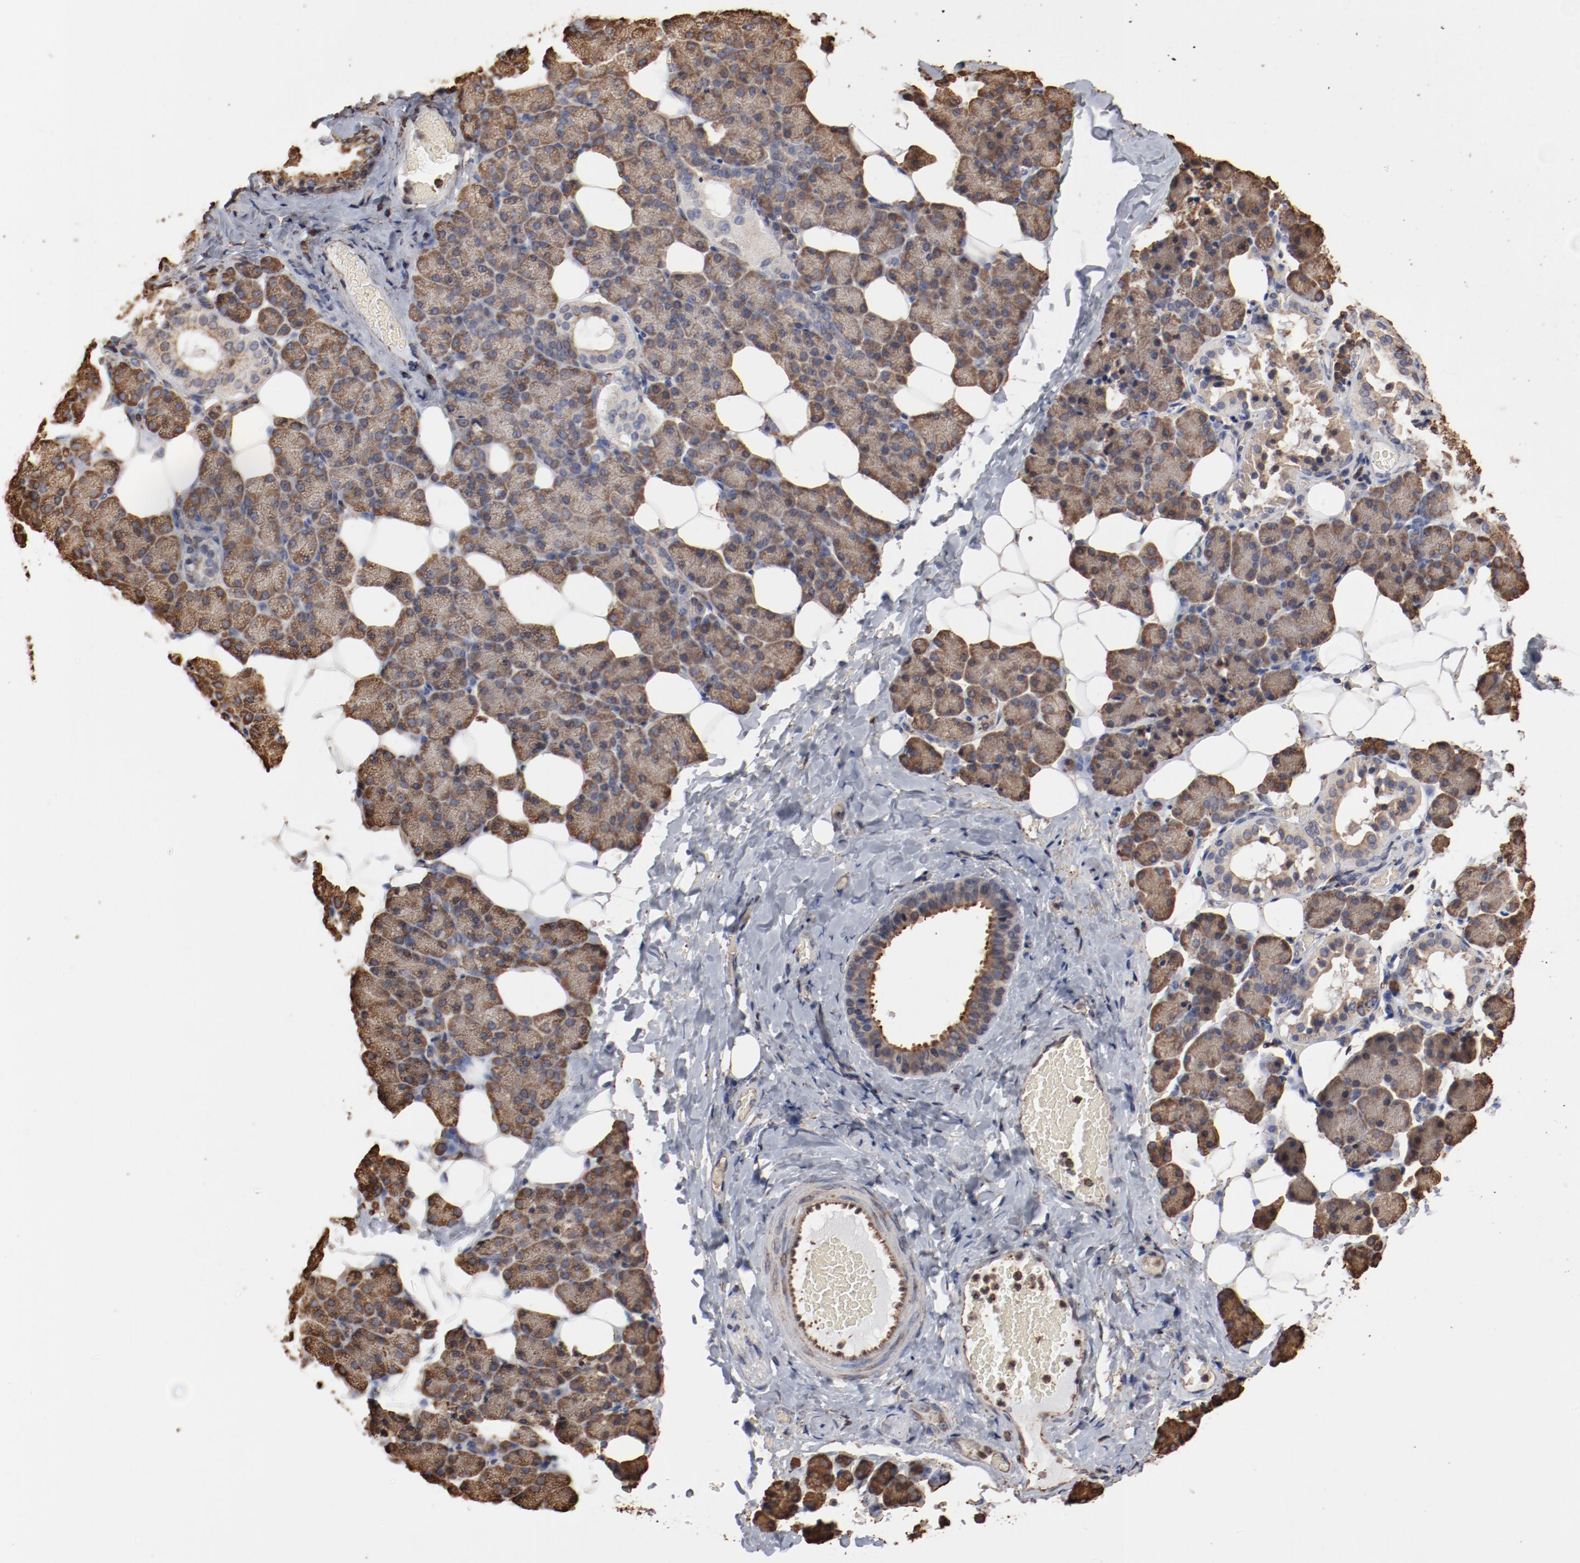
{"staining": {"intensity": "moderate", "quantity": ">75%", "location": "cytoplasmic/membranous"}, "tissue": "salivary gland", "cell_type": "Glandular cells", "image_type": "normal", "snomed": [{"axis": "morphology", "description": "Normal tissue, NOS"}, {"axis": "topography", "description": "Lymph node"}, {"axis": "topography", "description": "Salivary gland"}], "caption": "A histopathology image of human salivary gland stained for a protein demonstrates moderate cytoplasmic/membranous brown staining in glandular cells. The staining was performed using DAB, with brown indicating positive protein expression. Nuclei are stained blue with hematoxylin.", "gene": "PDIA3", "patient": {"sex": "male", "age": 8}}